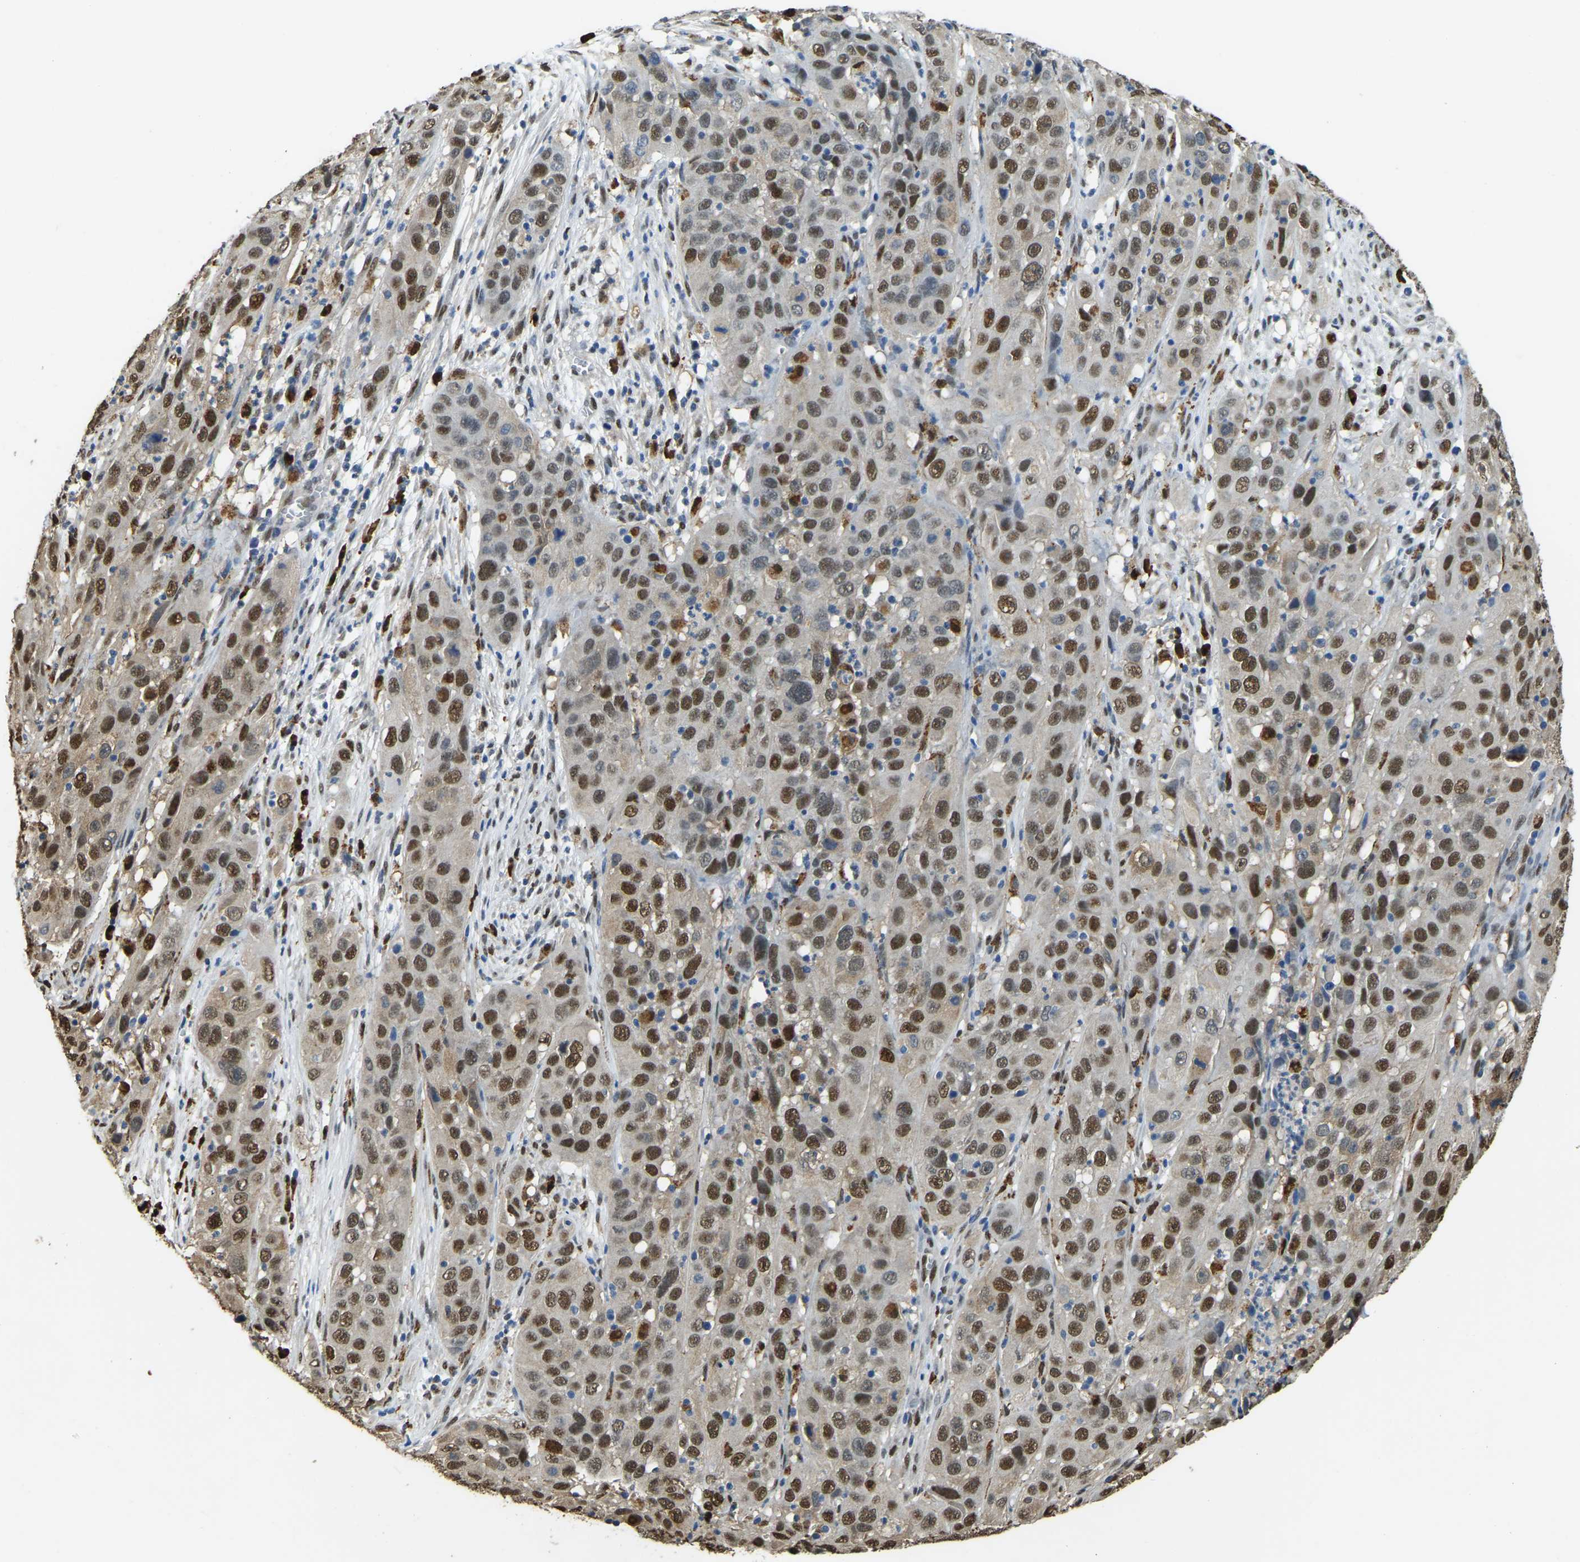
{"staining": {"intensity": "strong", "quantity": "25%-75%", "location": "cytoplasmic/membranous,nuclear"}, "tissue": "cervical cancer", "cell_type": "Tumor cells", "image_type": "cancer", "snomed": [{"axis": "morphology", "description": "Squamous cell carcinoma, NOS"}, {"axis": "topography", "description": "Cervix"}], "caption": "This micrograph displays cervical squamous cell carcinoma stained with immunohistochemistry (IHC) to label a protein in brown. The cytoplasmic/membranous and nuclear of tumor cells show strong positivity for the protein. Nuclei are counter-stained blue.", "gene": "NANS", "patient": {"sex": "female", "age": 32}}